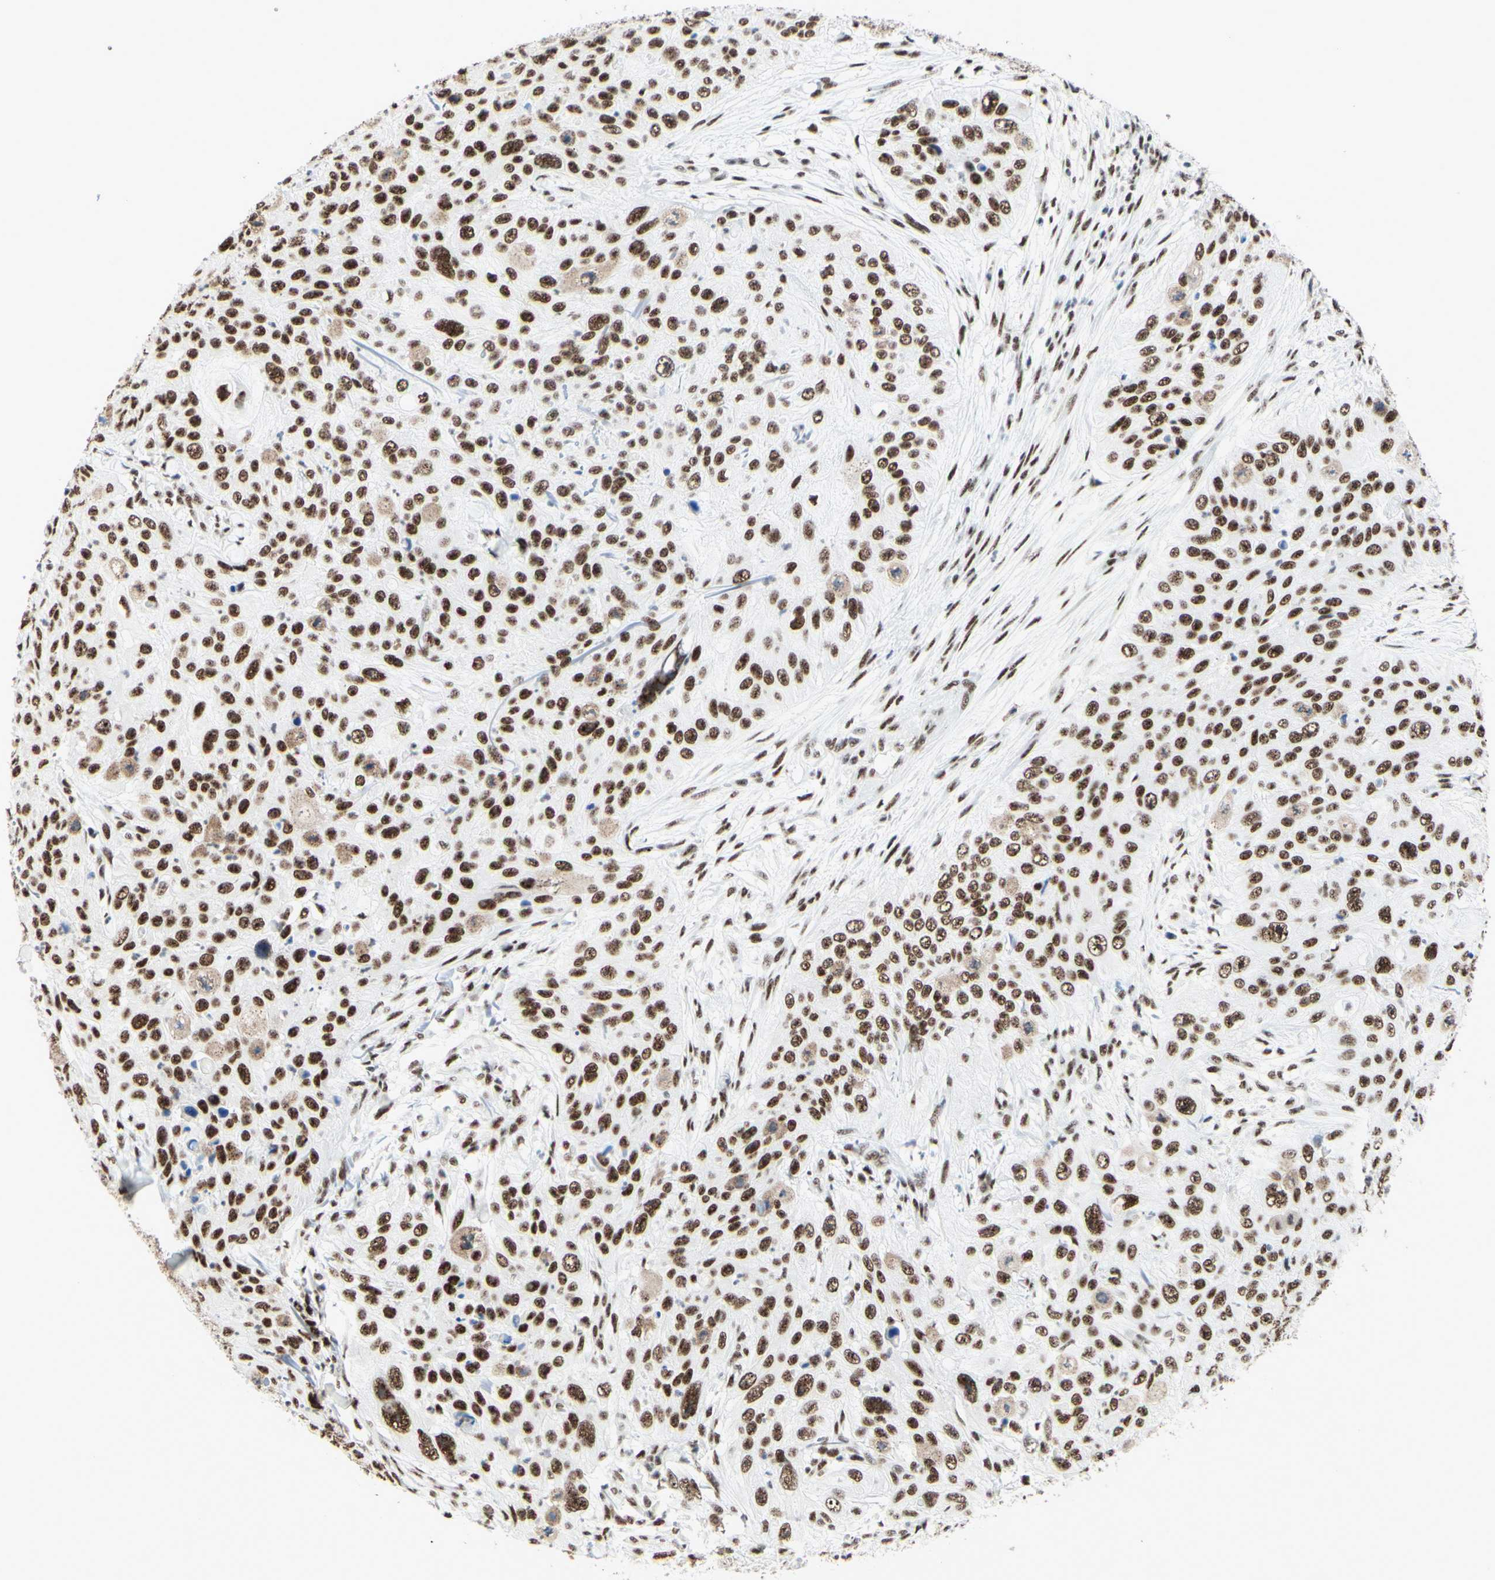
{"staining": {"intensity": "strong", "quantity": ">75%", "location": "cytoplasmic/membranous,nuclear"}, "tissue": "skin cancer", "cell_type": "Tumor cells", "image_type": "cancer", "snomed": [{"axis": "morphology", "description": "Squamous cell carcinoma, NOS"}, {"axis": "topography", "description": "Skin"}], "caption": "About >75% of tumor cells in skin cancer demonstrate strong cytoplasmic/membranous and nuclear protein positivity as visualized by brown immunohistochemical staining.", "gene": "WTAP", "patient": {"sex": "female", "age": 80}}